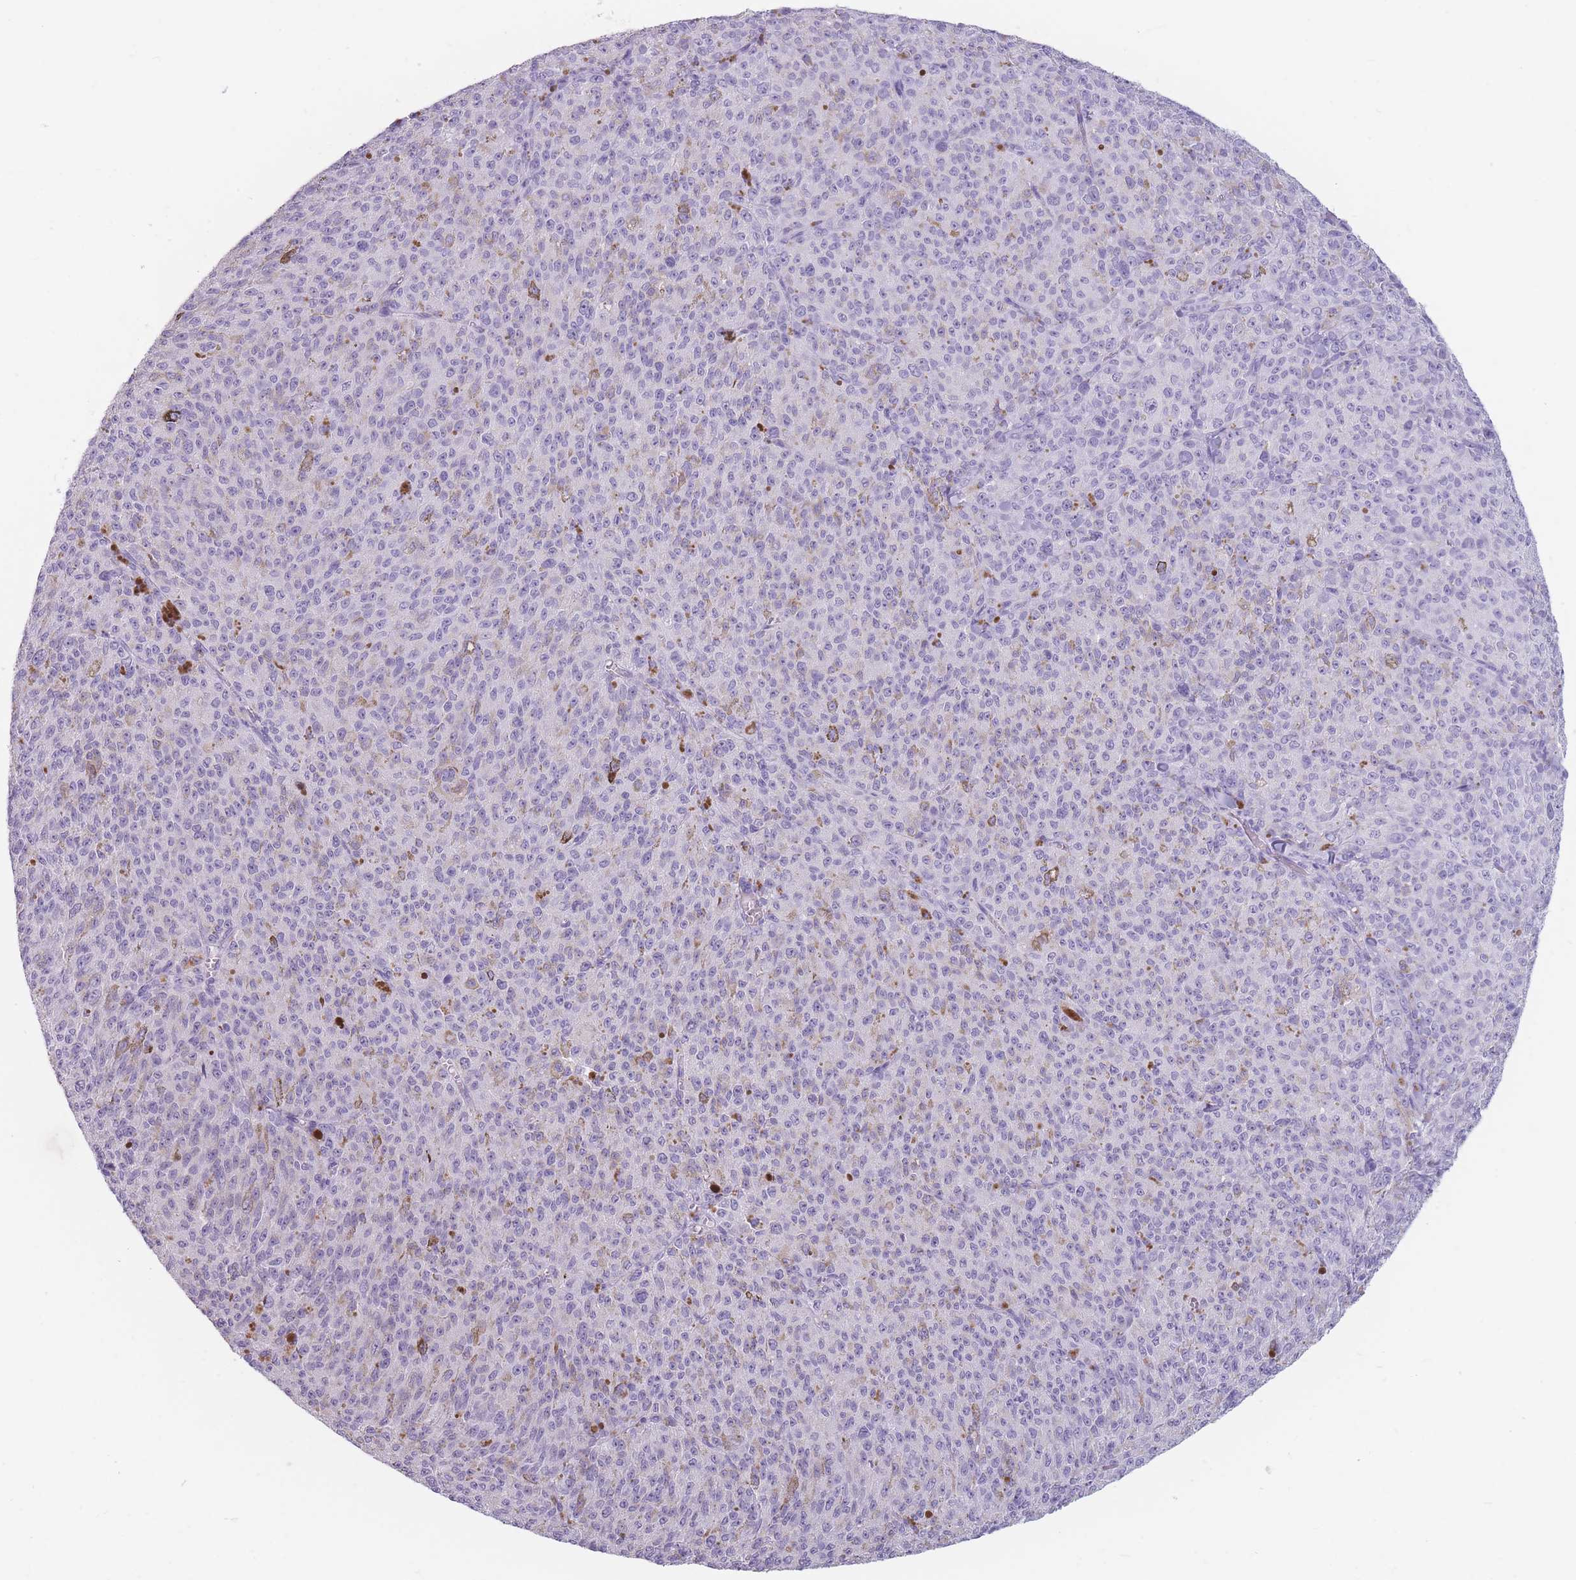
{"staining": {"intensity": "negative", "quantity": "none", "location": "none"}, "tissue": "melanoma", "cell_type": "Tumor cells", "image_type": "cancer", "snomed": [{"axis": "morphology", "description": "Malignant melanoma, NOS"}, {"axis": "topography", "description": "Skin"}], "caption": "Tumor cells are negative for brown protein staining in malignant melanoma.", "gene": "CCNO", "patient": {"sex": "female", "age": 52}}